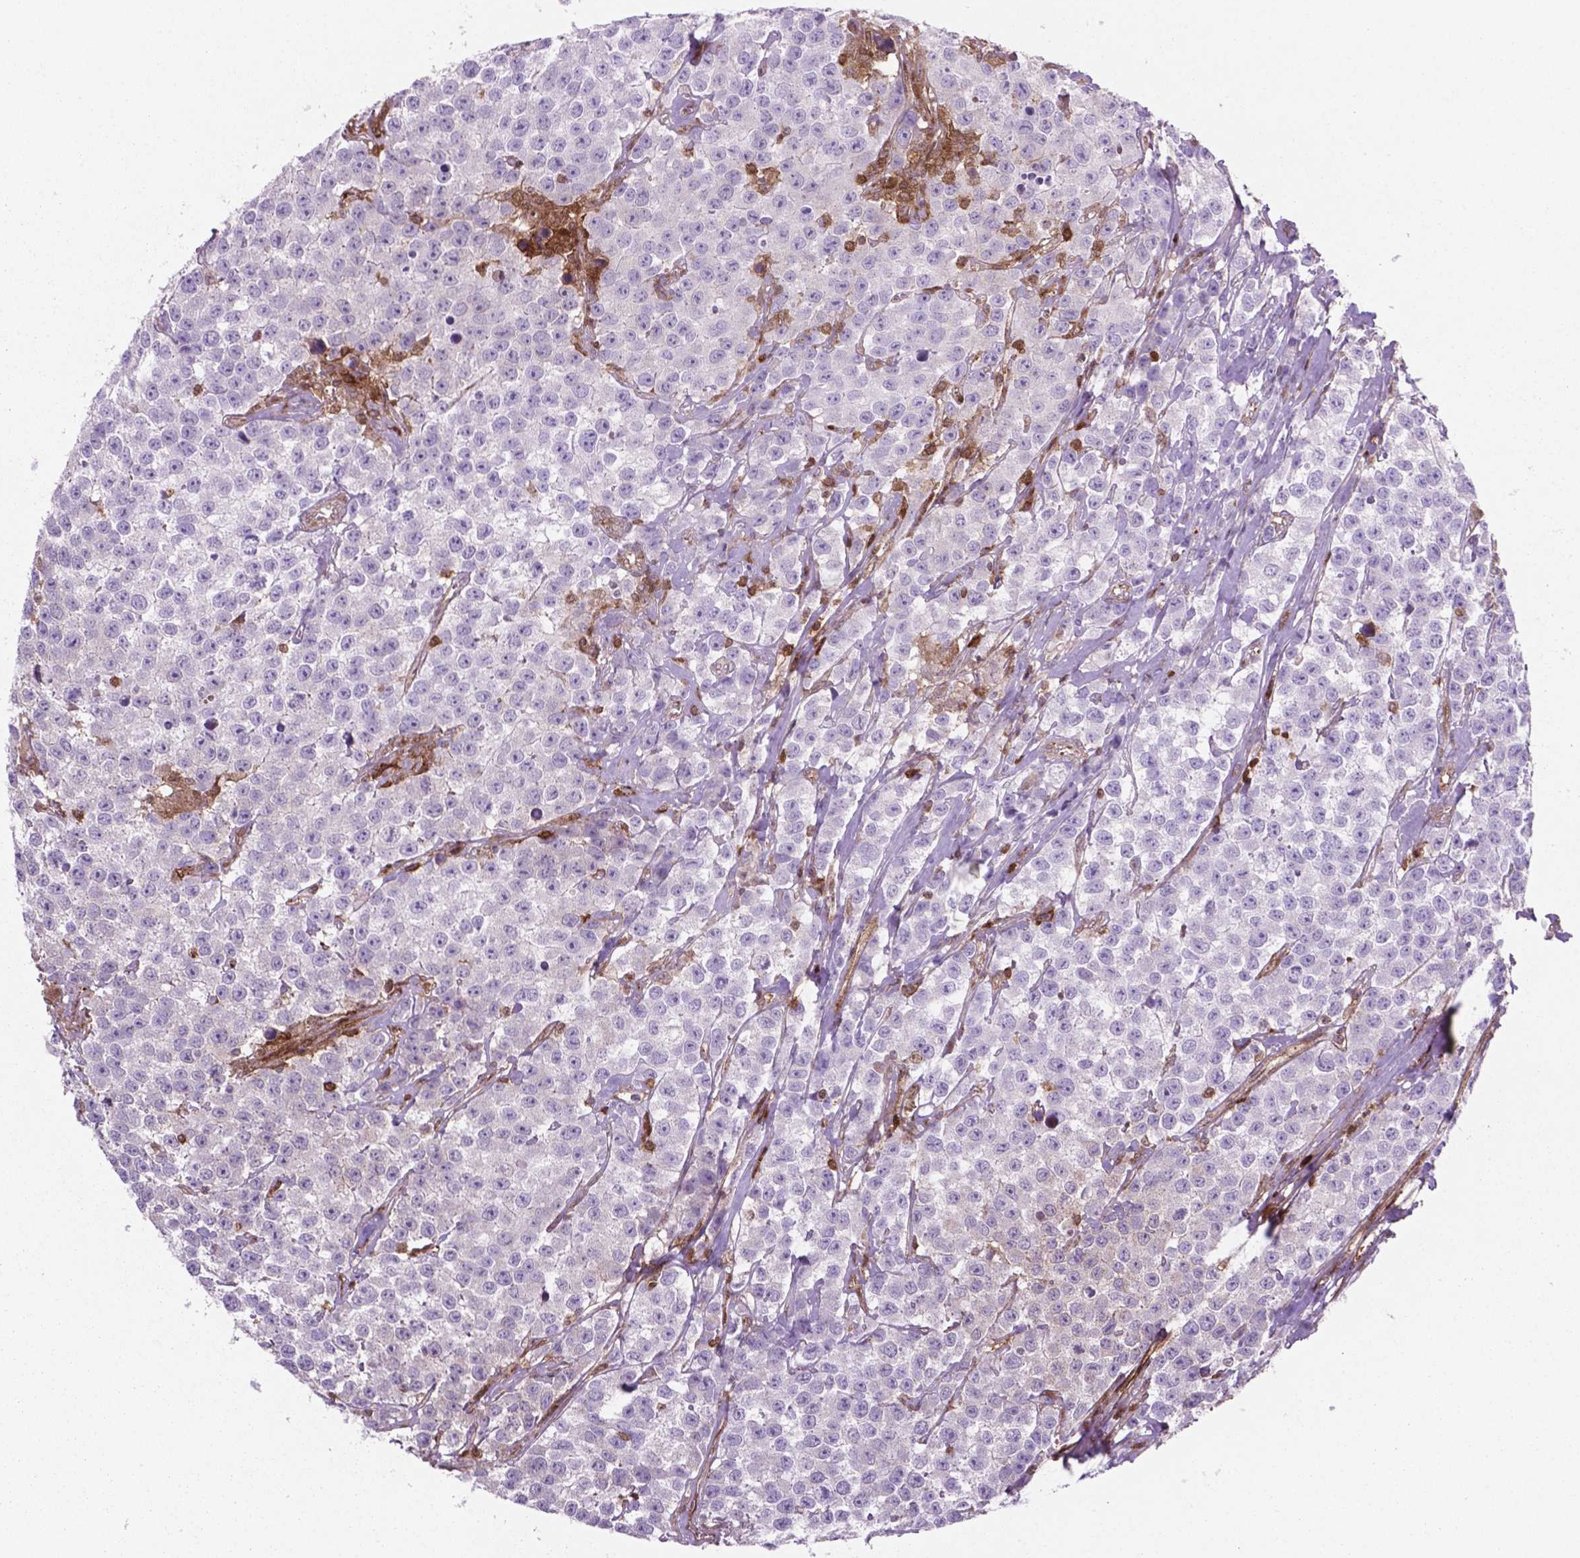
{"staining": {"intensity": "strong", "quantity": "<25%", "location": "cytoplasmic/membranous"}, "tissue": "testis cancer", "cell_type": "Tumor cells", "image_type": "cancer", "snomed": [{"axis": "morphology", "description": "Seminoma, NOS"}, {"axis": "topography", "description": "Testis"}], "caption": "High-magnification brightfield microscopy of testis seminoma stained with DAB (brown) and counterstained with hematoxylin (blue). tumor cells exhibit strong cytoplasmic/membranous positivity is appreciated in approximately<25% of cells.", "gene": "LDHA", "patient": {"sex": "male", "age": 59}}